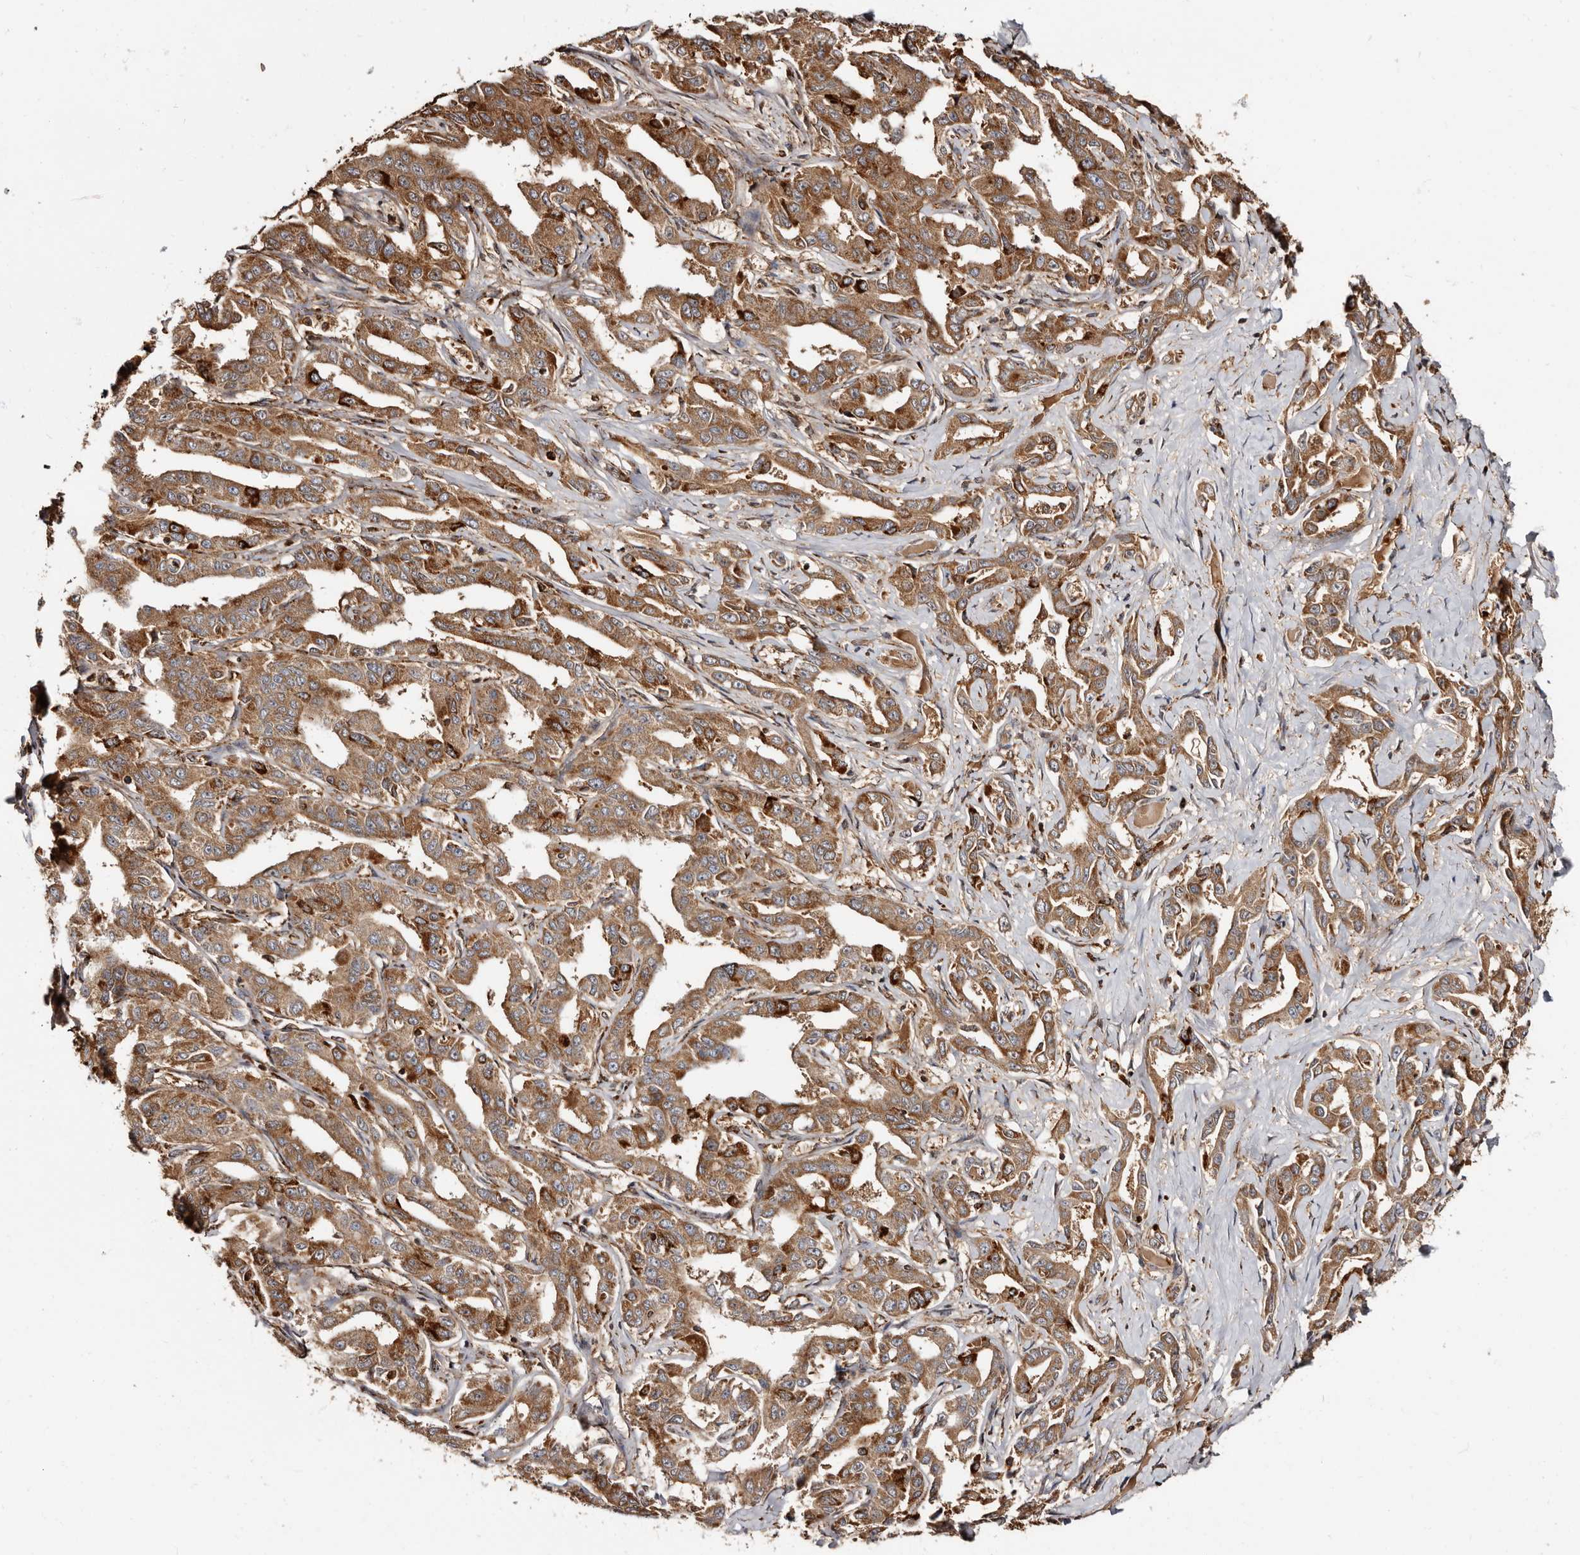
{"staining": {"intensity": "moderate", "quantity": ">75%", "location": "cytoplasmic/membranous"}, "tissue": "liver cancer", "cell_type": "Tumor cells", "image_type": "cancer", "snomed": [{"axis": "morphology", "description": "Cholangiocarcinoma"}, {"axis": "topography", "description": "Liver"}], "caption": "Protein staining of liver cholangiocarcinoma tissue demonstrates moderate cytoplasmic/membranous expression in about >75% of tumor cells. The staining was performed using DAB (3,3'-diaminobenzidine), with brown indicating positive protein expression. Nuclei are stained blue with hematoxylin.", "gene": "BAX", "patient": {"sex": "male", "age": 59}}